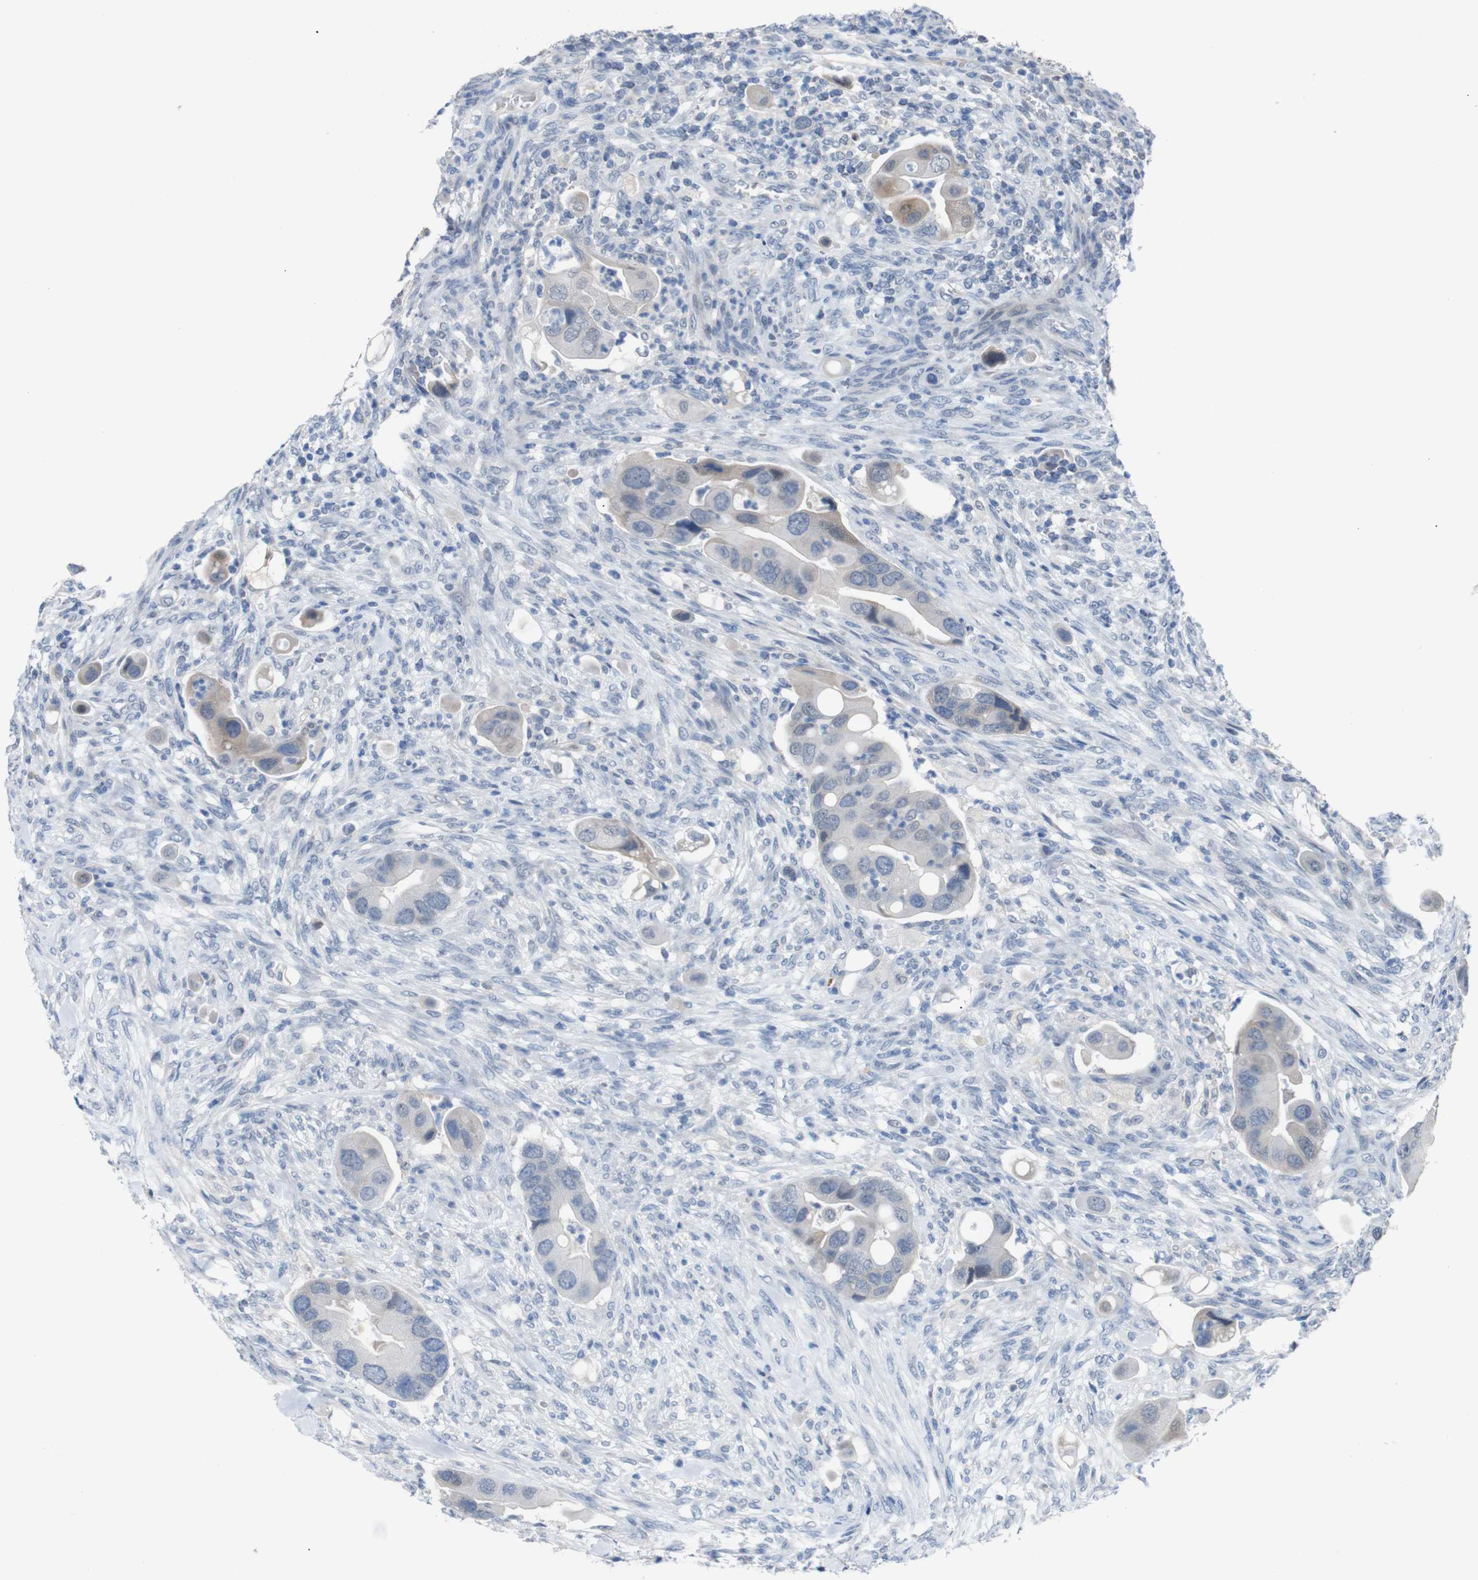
{"staining": {"intensity": "weak", "quantity": "<25%", "location": "cytoplasmic/membranous"}, "tissue": "colorectal cancer", "cell_type": "Tumor cells", "image_type": "cancer", "snomed": [{"axis": "morphology", "description": "Adenocarcinoma, NOS"}, {"axis": "topography", "description": "Rectum"}], "caption": "Histopathology image shows no protein staining in tumor cells of adenocarcinoma (colorectal) tissue.", "gene": "CHRM5", "patient": {"sex": "female", "age": 57}}